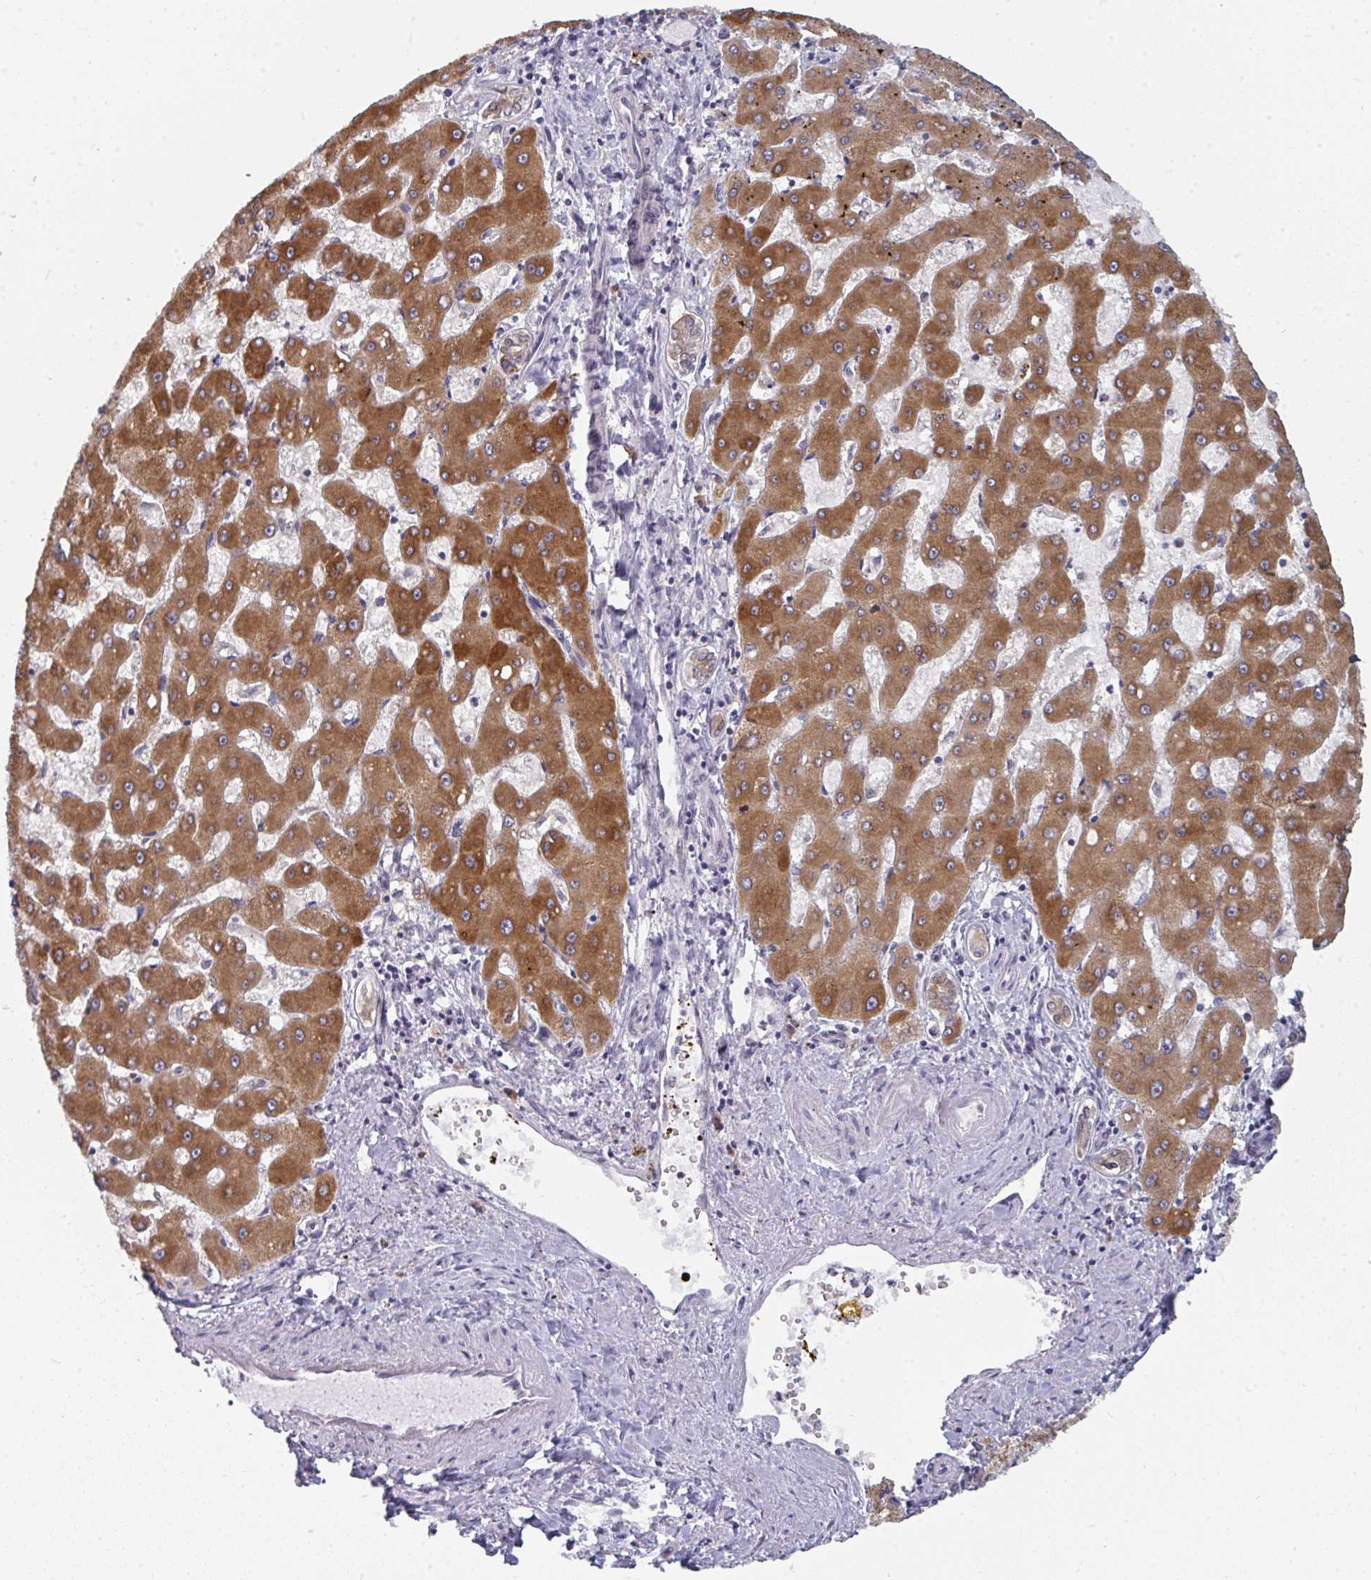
{"staining": {"intensity": "moderate", "quantity": ">75%", "location": "cytoplasmic/membranous"}, "tissue": "liver cancer", "cell_type": "Tumor cells", "image_type": "cancer", "snomed": [{"axis": "morphology", "description": "Carcinoma, Hepatocellular, NOS"}, {"axis": "topography", "description": "Liver"}], "caption": "High-power microscopy captured an IHC image of liver cancer, revealing moderate cytoplasmic/membranous expression in approximately >75% of tumor cells. The staining was performed using DAB (3,3'-diaminobenzidine), with brown indicating positive protein expression. Nuclei are stained blue with hematoxylin.", "gene": "LYSMD4", "patient": {"sex": "male", "age": 67}}